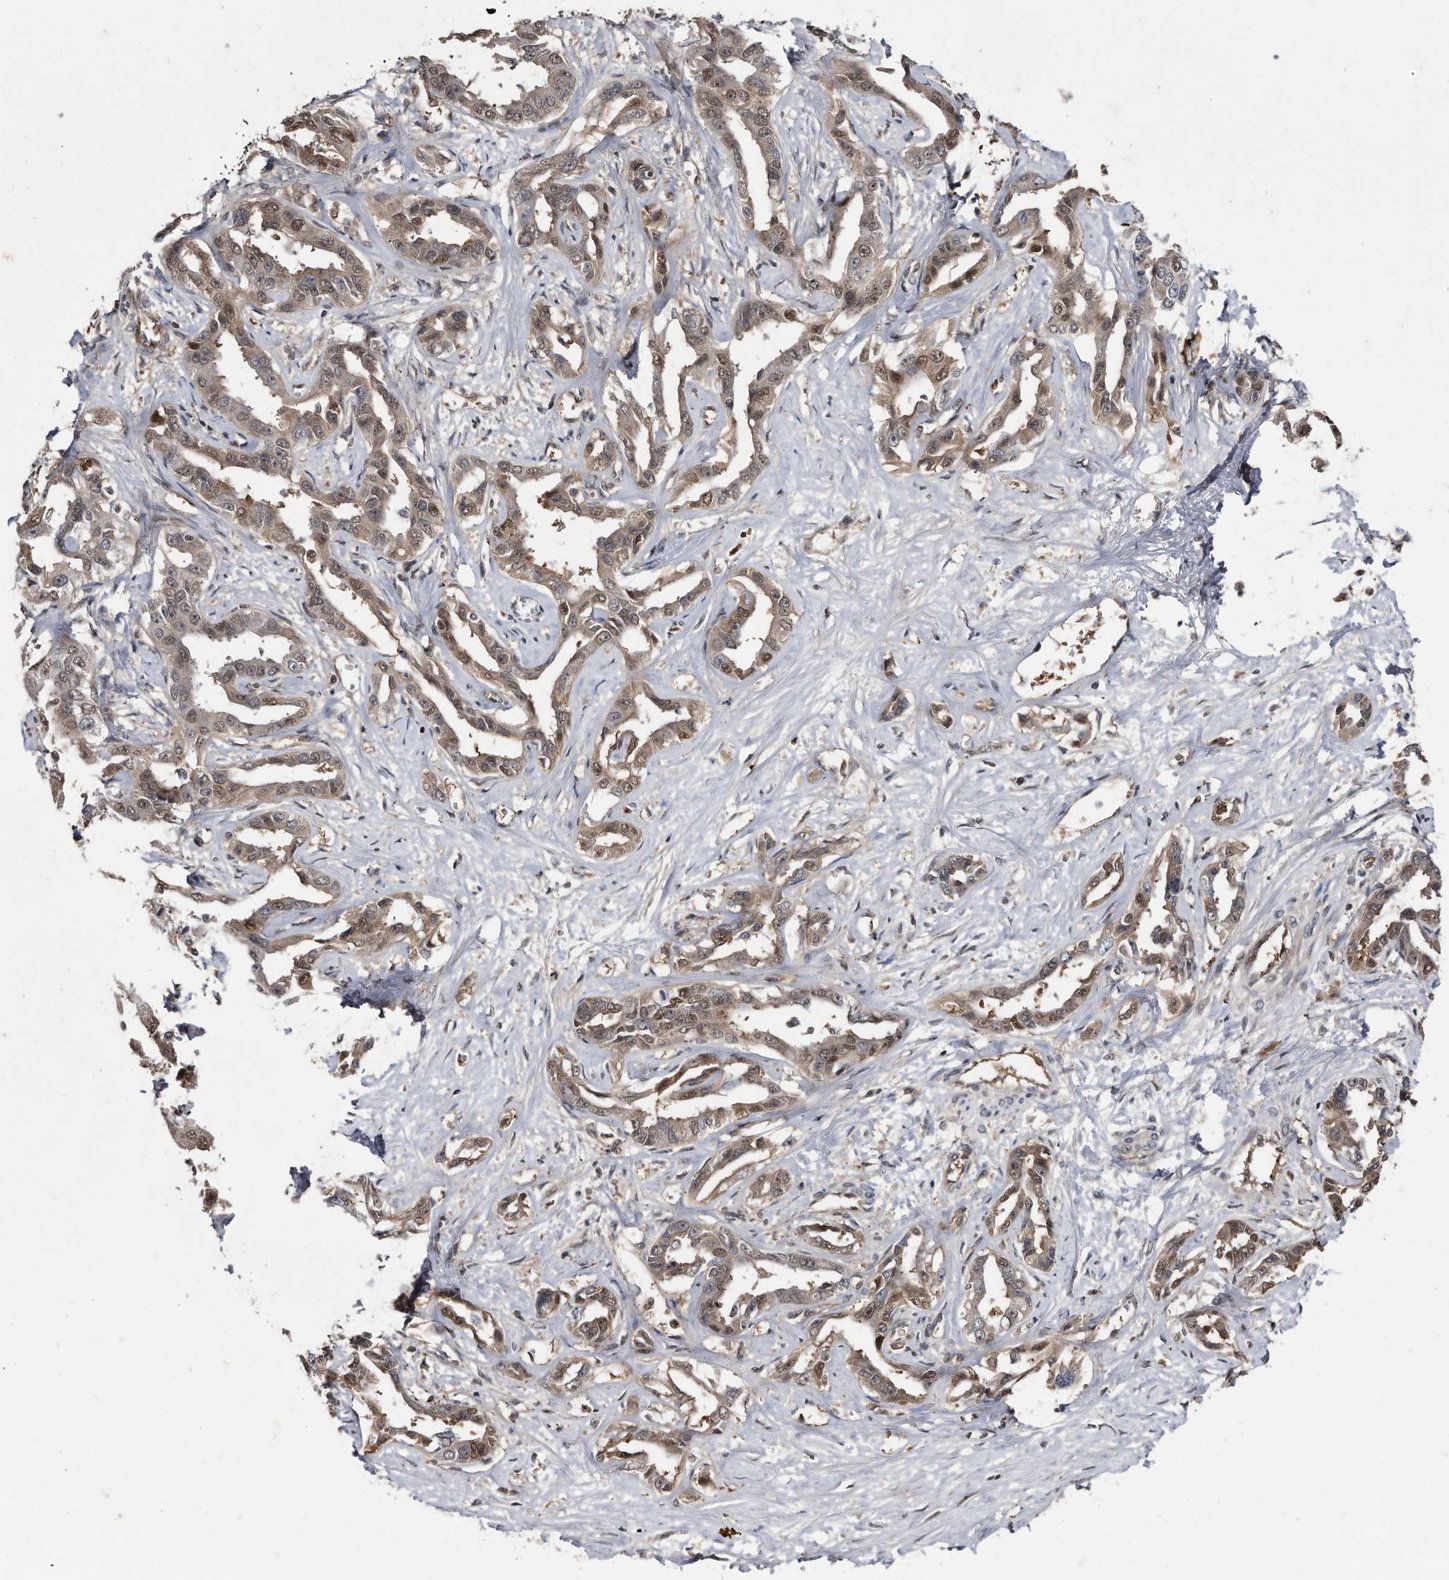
{"staining": {"intensity": "moderate", "quantity": ">75%", "location": "cytoplasmic/membranous,nuclear"}, "tissue": "liver cancer", "cell_type": "Tumor cells", "image_type": "cancer", "snomed": [{"axis": "morphology", "description": "Cholangiocarcinoma"}, {"axis": "topography", "description": "Liver"}], "caption": "DAB (3,3'-diaminobenzidine) immunohistochemical staining of human liver cholangiocarcinoma reveals moderate cytoplasmic/membranous and nuclear protein staining in about >75% of tumor cells.", "gene": "RAD23B", "patient": {"sex": "male", "age": 59}}